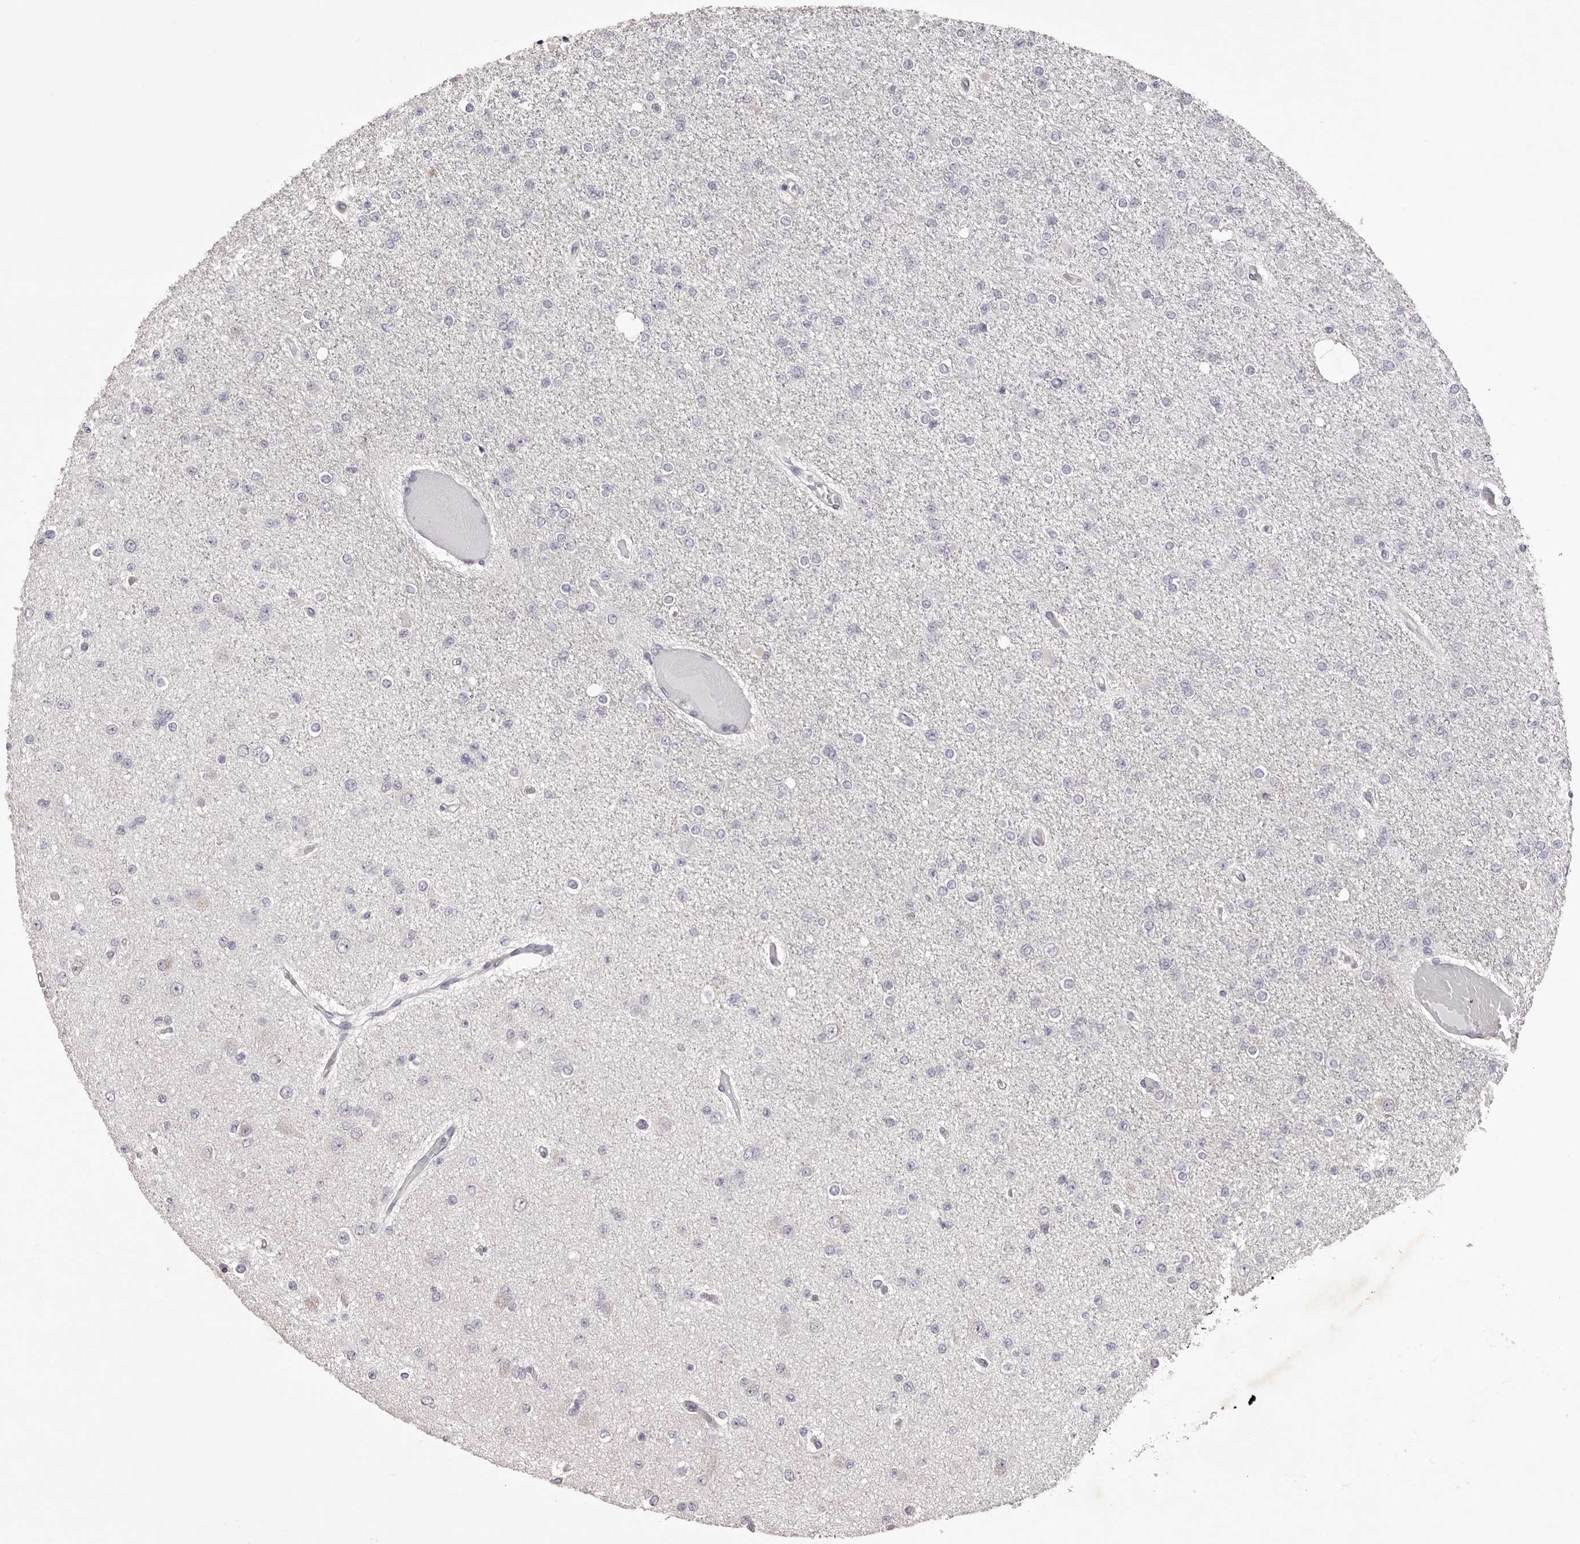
{"staining": {"intensity": "negative", "quantity": "none", "location": "none"}, "tissue": "glioma", "cell_type": "Tumor cells", "image_type": "cancer", "snomed": [{"axis": "morphology", "description": "Glioma, malignant, Low grade"}, {"axis": "topography", "description": "Brain"}], "caption": "Immunohistochemical staining of human malignant low-grade glioma displays no significant expression in tumor cells.", "gene": "PNRC1", "patient": {"sex": "female", "age": 22}}